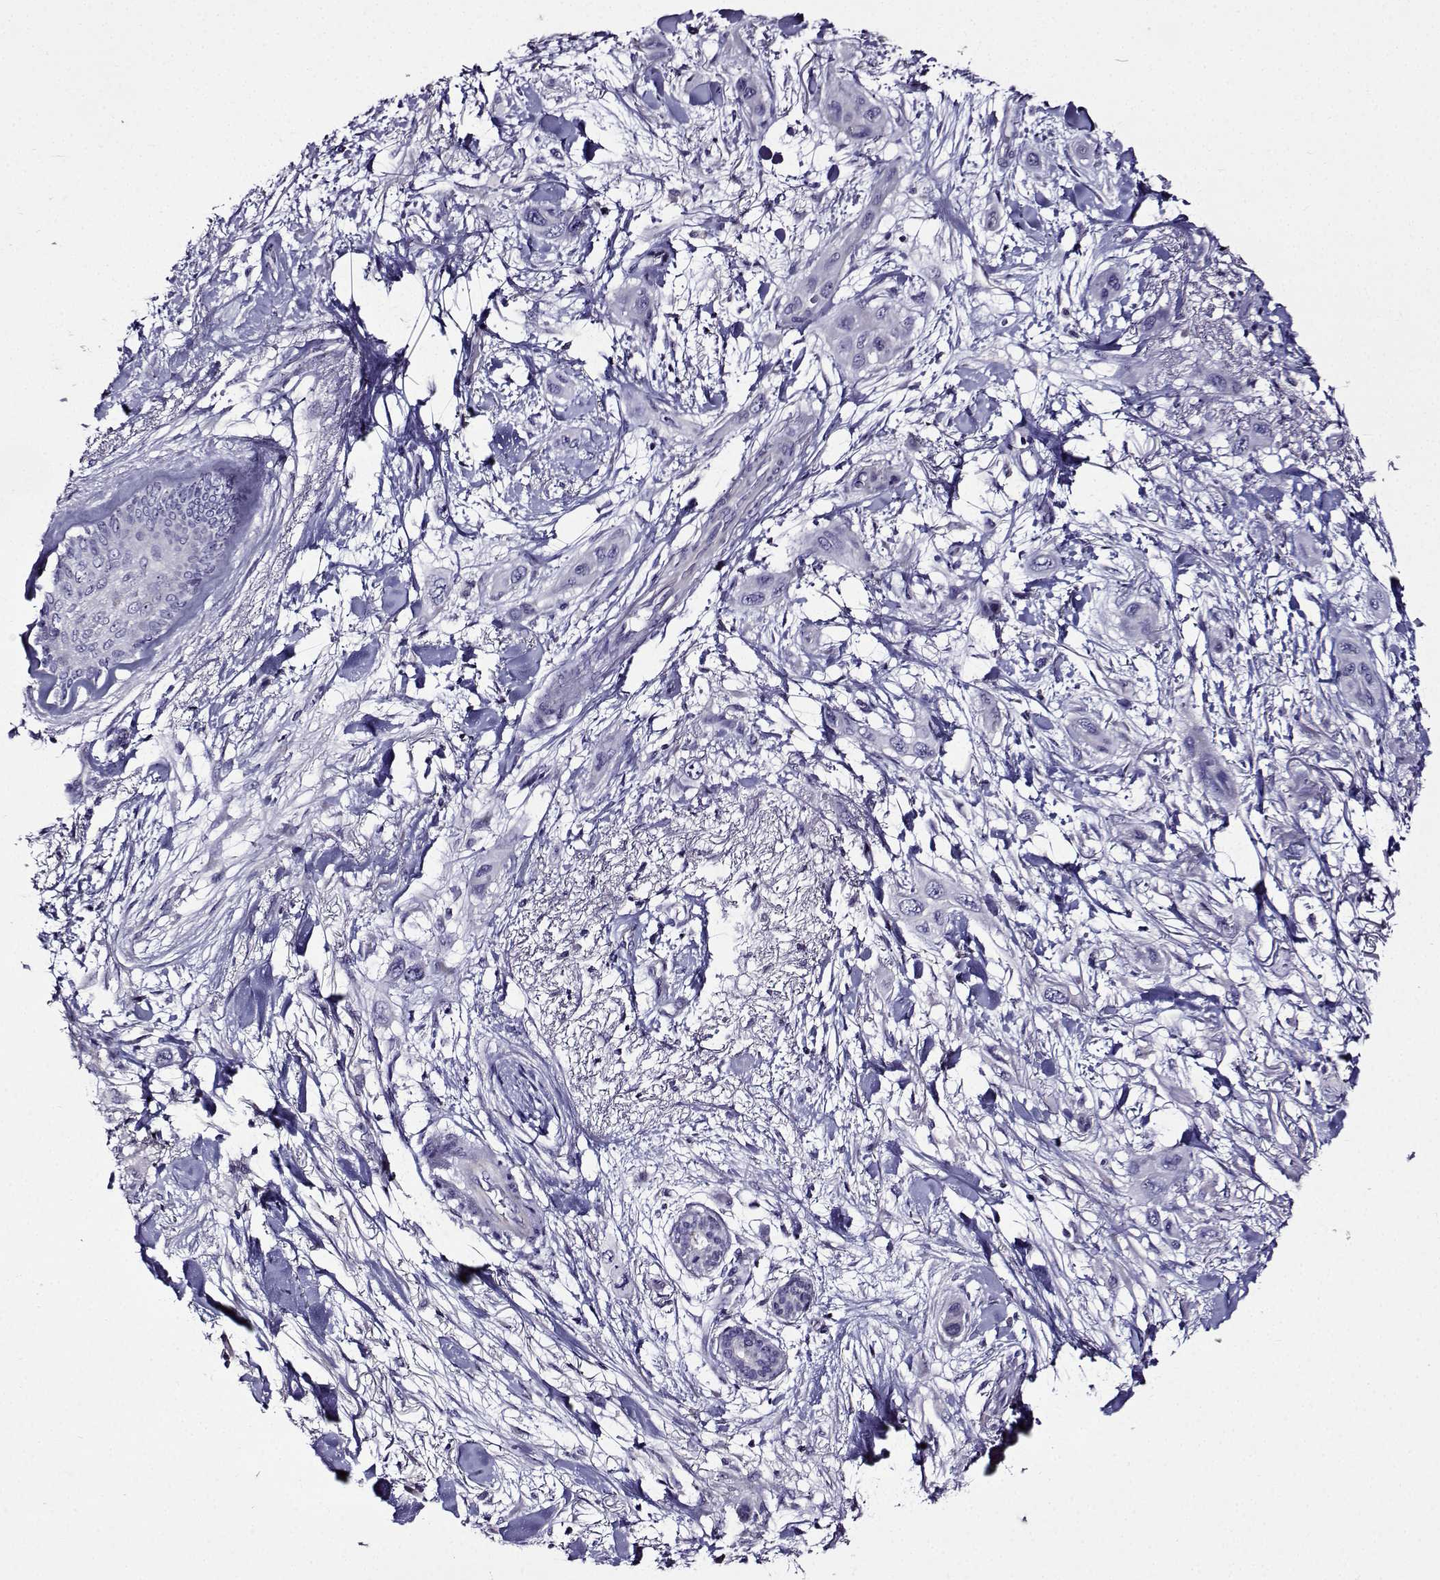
{"staining": {"intensity": "negative", "quantity": "none", "location": "none"}, "tissue": "skin cancer", "cell_type": "Tumor cells", "image_type": "cancer", "snomed": [{"axis": "morphology", "description": "Squamous cell carcinoma, NOS"}, {"axis": "topography", "description": "Skin"}], "caption": "DAB immunohistochemical staining of skin cancer (squamous cell carcinoma) reveals no significant staining in tumor cells. (DAB immunohistochemistry (IHC), high magnification).", "gene": "TMEM266", "patient": {"sex": "male", "age": 79}}